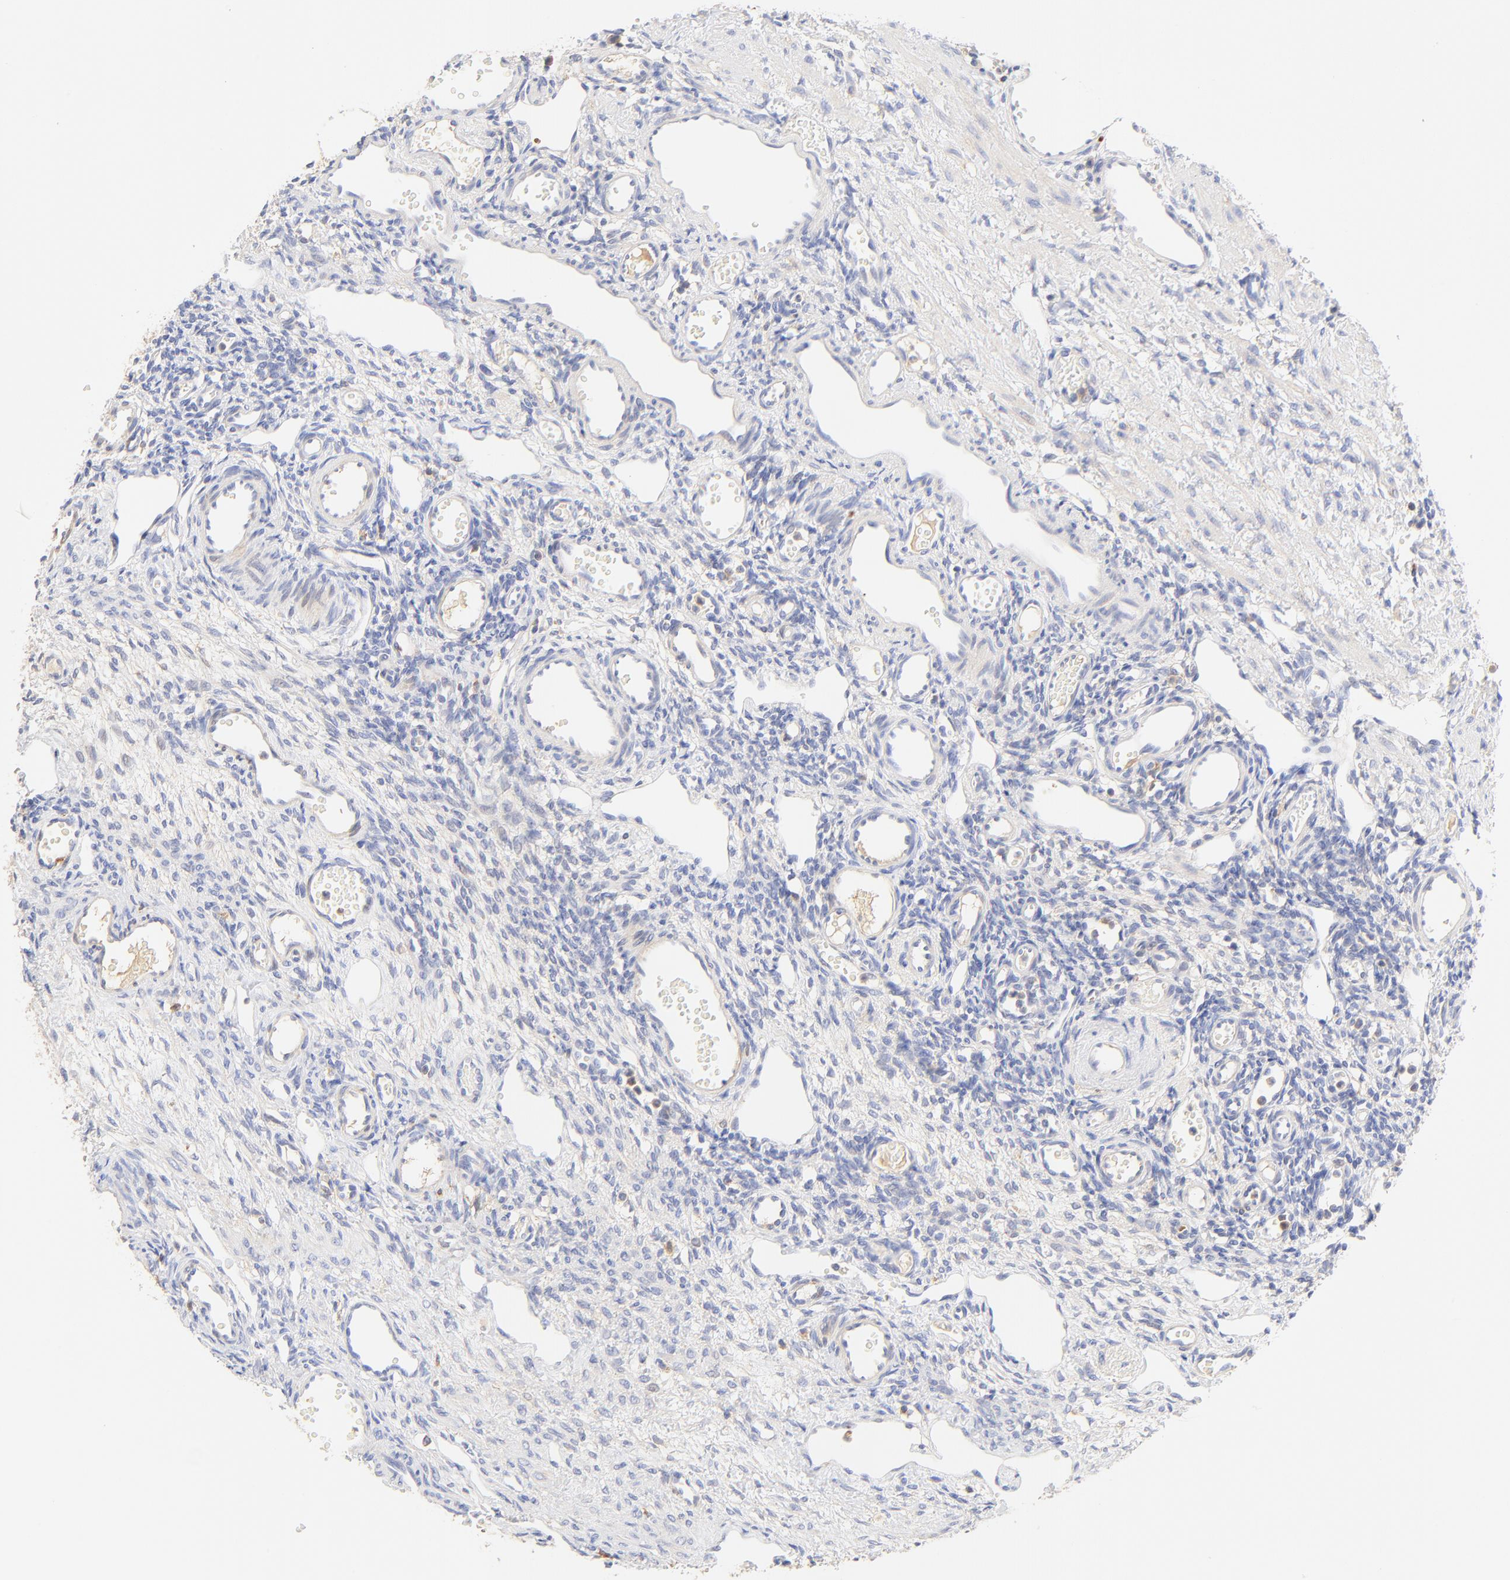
{"staining": {"intensity": "negative", "quantity": "none", "location": "none"}, "tissue": "ovary", "cell_type": "Ovarian stroma cells", "image_type": "normal", "snomed": [{"axis": "morphology", "description": "Normal tissue, NOS"}, {"axis": "topography", "description": "Ovary"}], "caption": "Immunohistochemistry photomicrograph of benign human ovary stained for a protein (brown), which reveals no expression in ovarian stroma cells. (DAB (3,3'-diaminobenzidine) IHC visualized using brightfield microscopy, high magnification).", "gene": "MDGA2", "patient": {"sex": "female", "age": 33}}